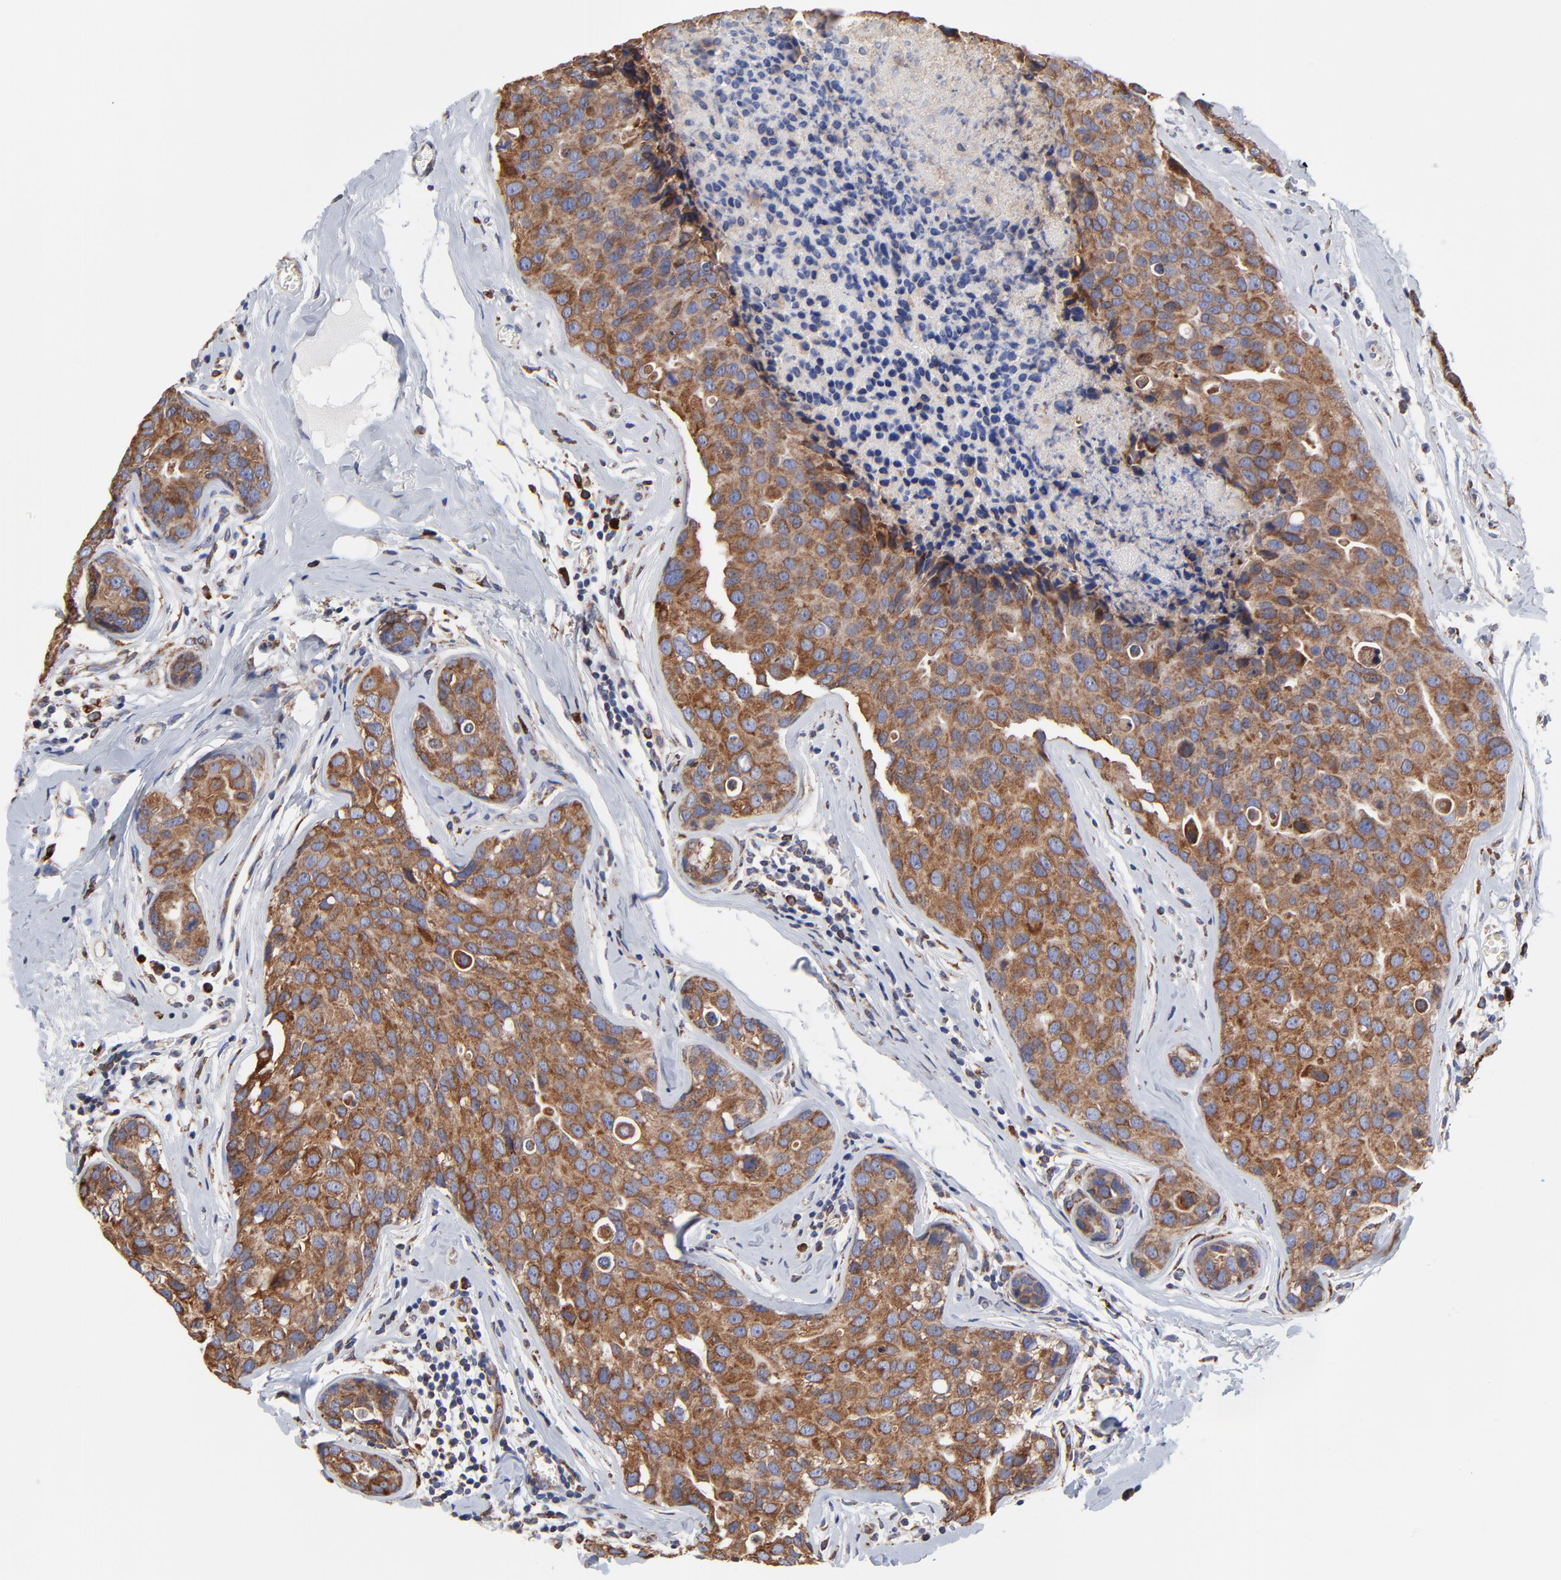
{"staining": {"intensity": "moderate", "quantity": ">75%", "location": "cytoplasmic/membranous"}, "tissue": "breast cancer", "cell_type": "Tumor cells", "image_type": "cancer", "snomed": [{"axis": "morphology", "description": "Duct carcinoma"}, {"axis": "topography", "description": "Breast"}], "caption": "Immunohistochemical staining of breast cancer exhibits medium levels of moderate cytoplasmic/membranous staining in approximately >75% of tumor cells. Nuclei are stained in blue.", "gene": "LMAN1", "patient": {"sex": "female", "age": 24}}